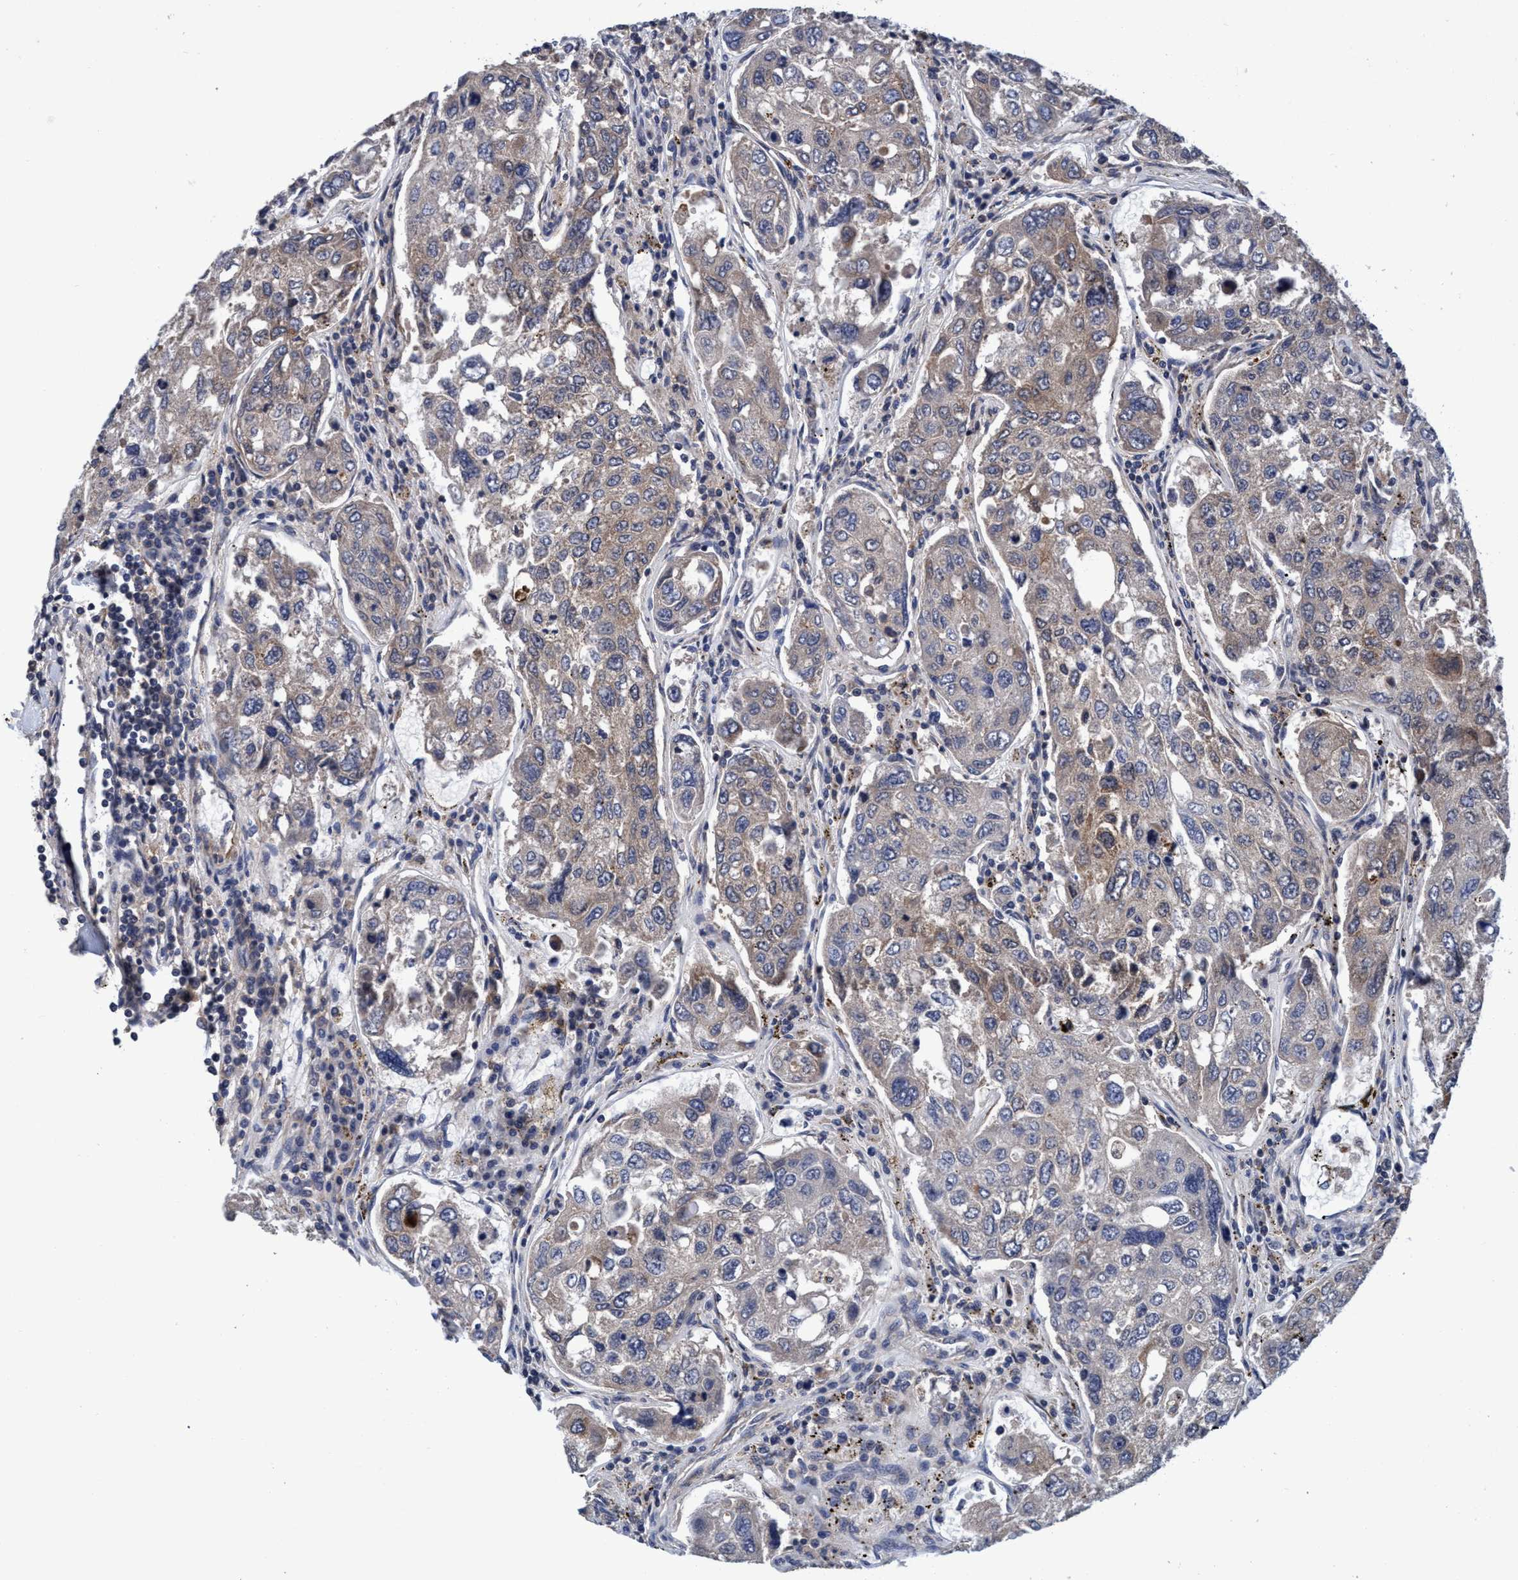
{"staining": {"intensity": "weak", "quantity": "25%-75%", "location": "cytoplasmic/membranous"}, "tissue": "urothelial cancer", "cell_type": "Tumor cells", "image_type": "cancer", "snomed": [{"axis": "morphology", "description": "Urothelial carcinoma, High grade"}, {"axis": "topography", "description": "Lymph node"}, {"axis": "topography", "description": "Urinary bladder"}], "caption": "The photomicrograph reveals a brown stain indicating the presence of a protein in the cytoplasmic/membranous of tumor cells in urothelial cancer. (DAB (3,3'-diaminobenzidine) IHC, brown staining for protein, blue staining for nuclei).", "gene": "CALCOCO2", "patient": {"sex": "male", "age": 51}}